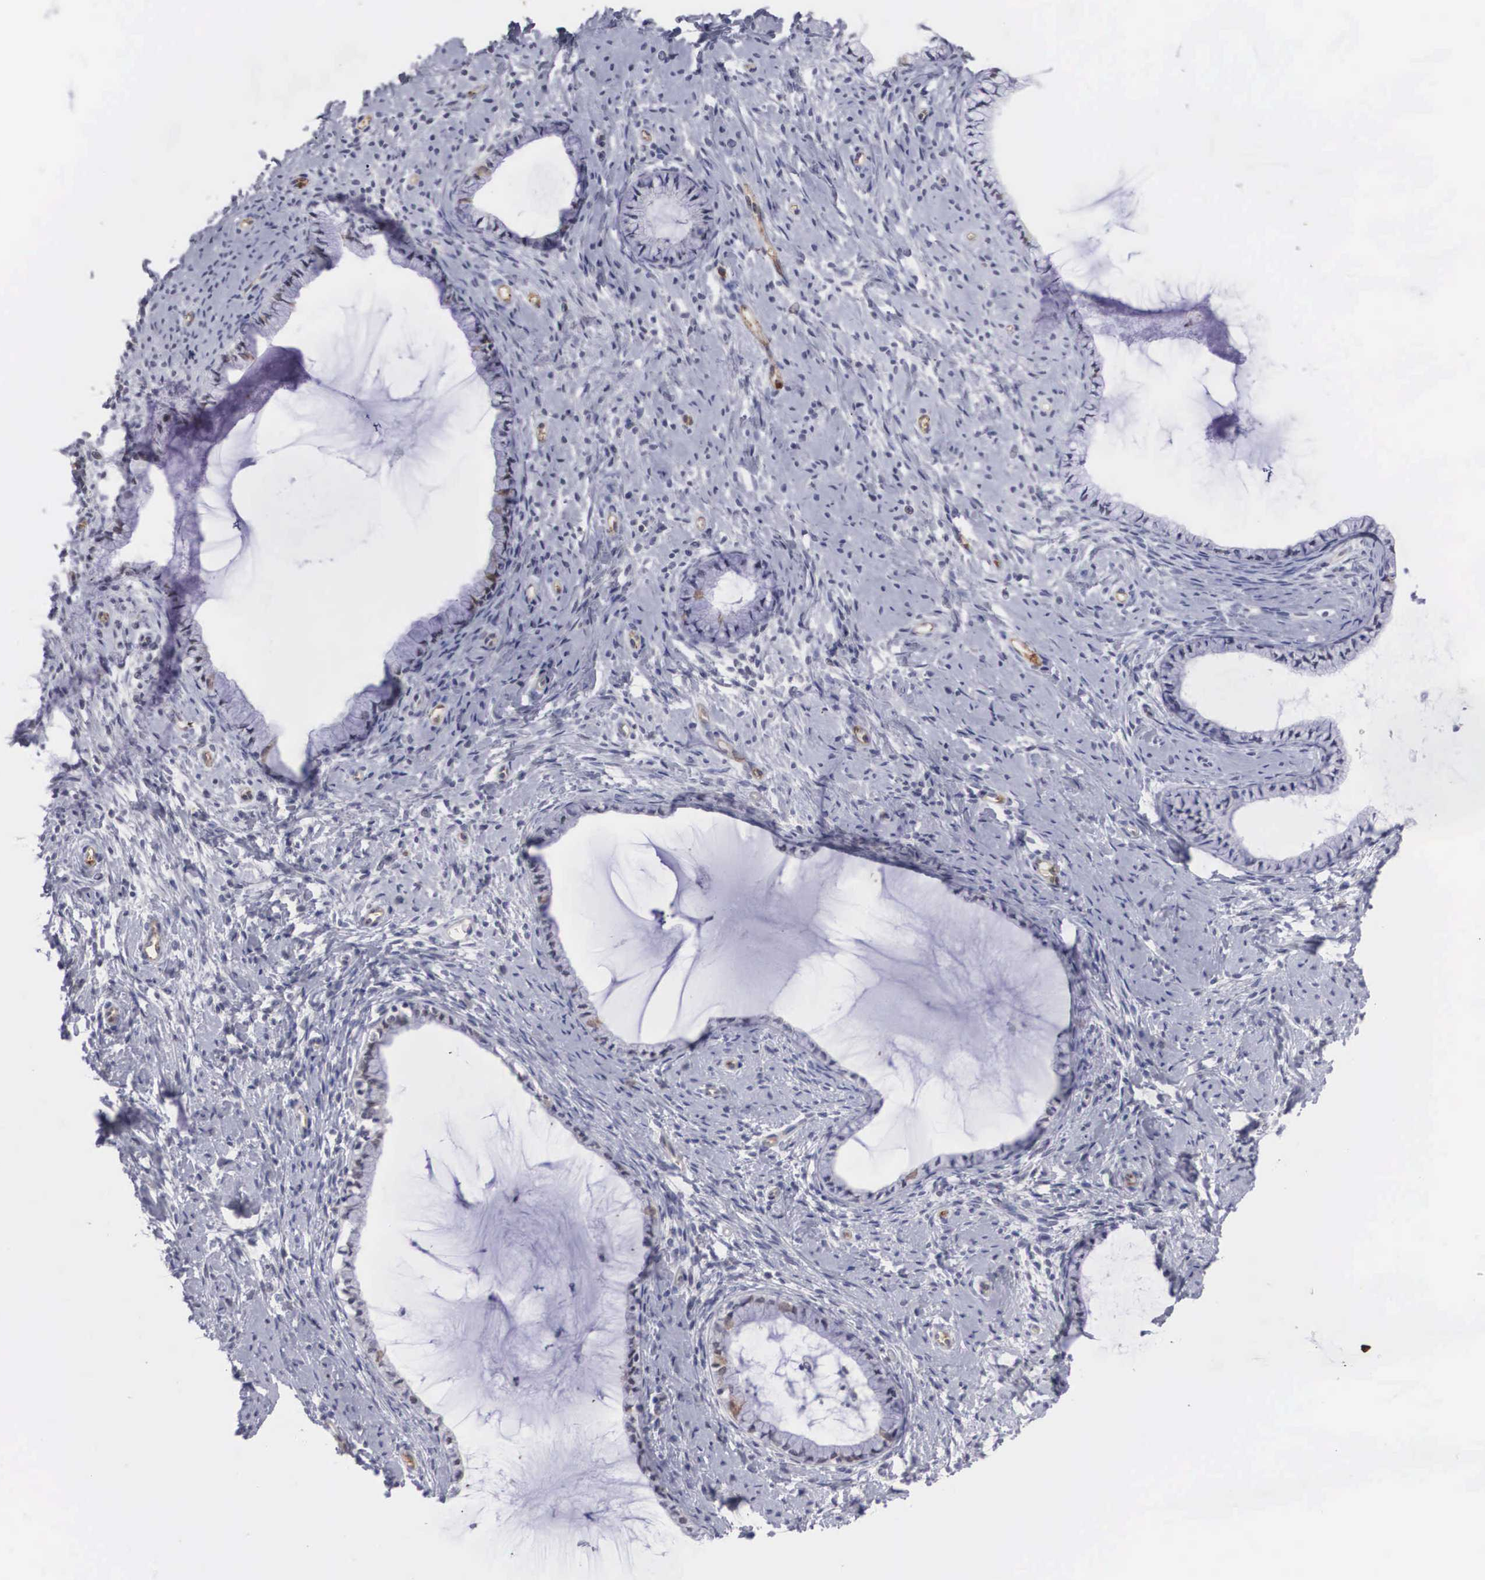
{"staining": {"intensity": "weak", "quantity": "<25%", "location": "cytoplasmic/membranous"}, "tissue": "cervix", "cell_type": "Glandular cells", "image_type": "normal", "snomed": [{"axis": "morphology", "description": "Normal tissue, NOS"}, {"axis": "topography", "description": "Cervix"}], "caption": "Histopathology image shows no significant protein positivity in glandular cells of unremarkable cervix.", "gene": "RBPJ", "patient": {"sex": "female", "age": 70}}